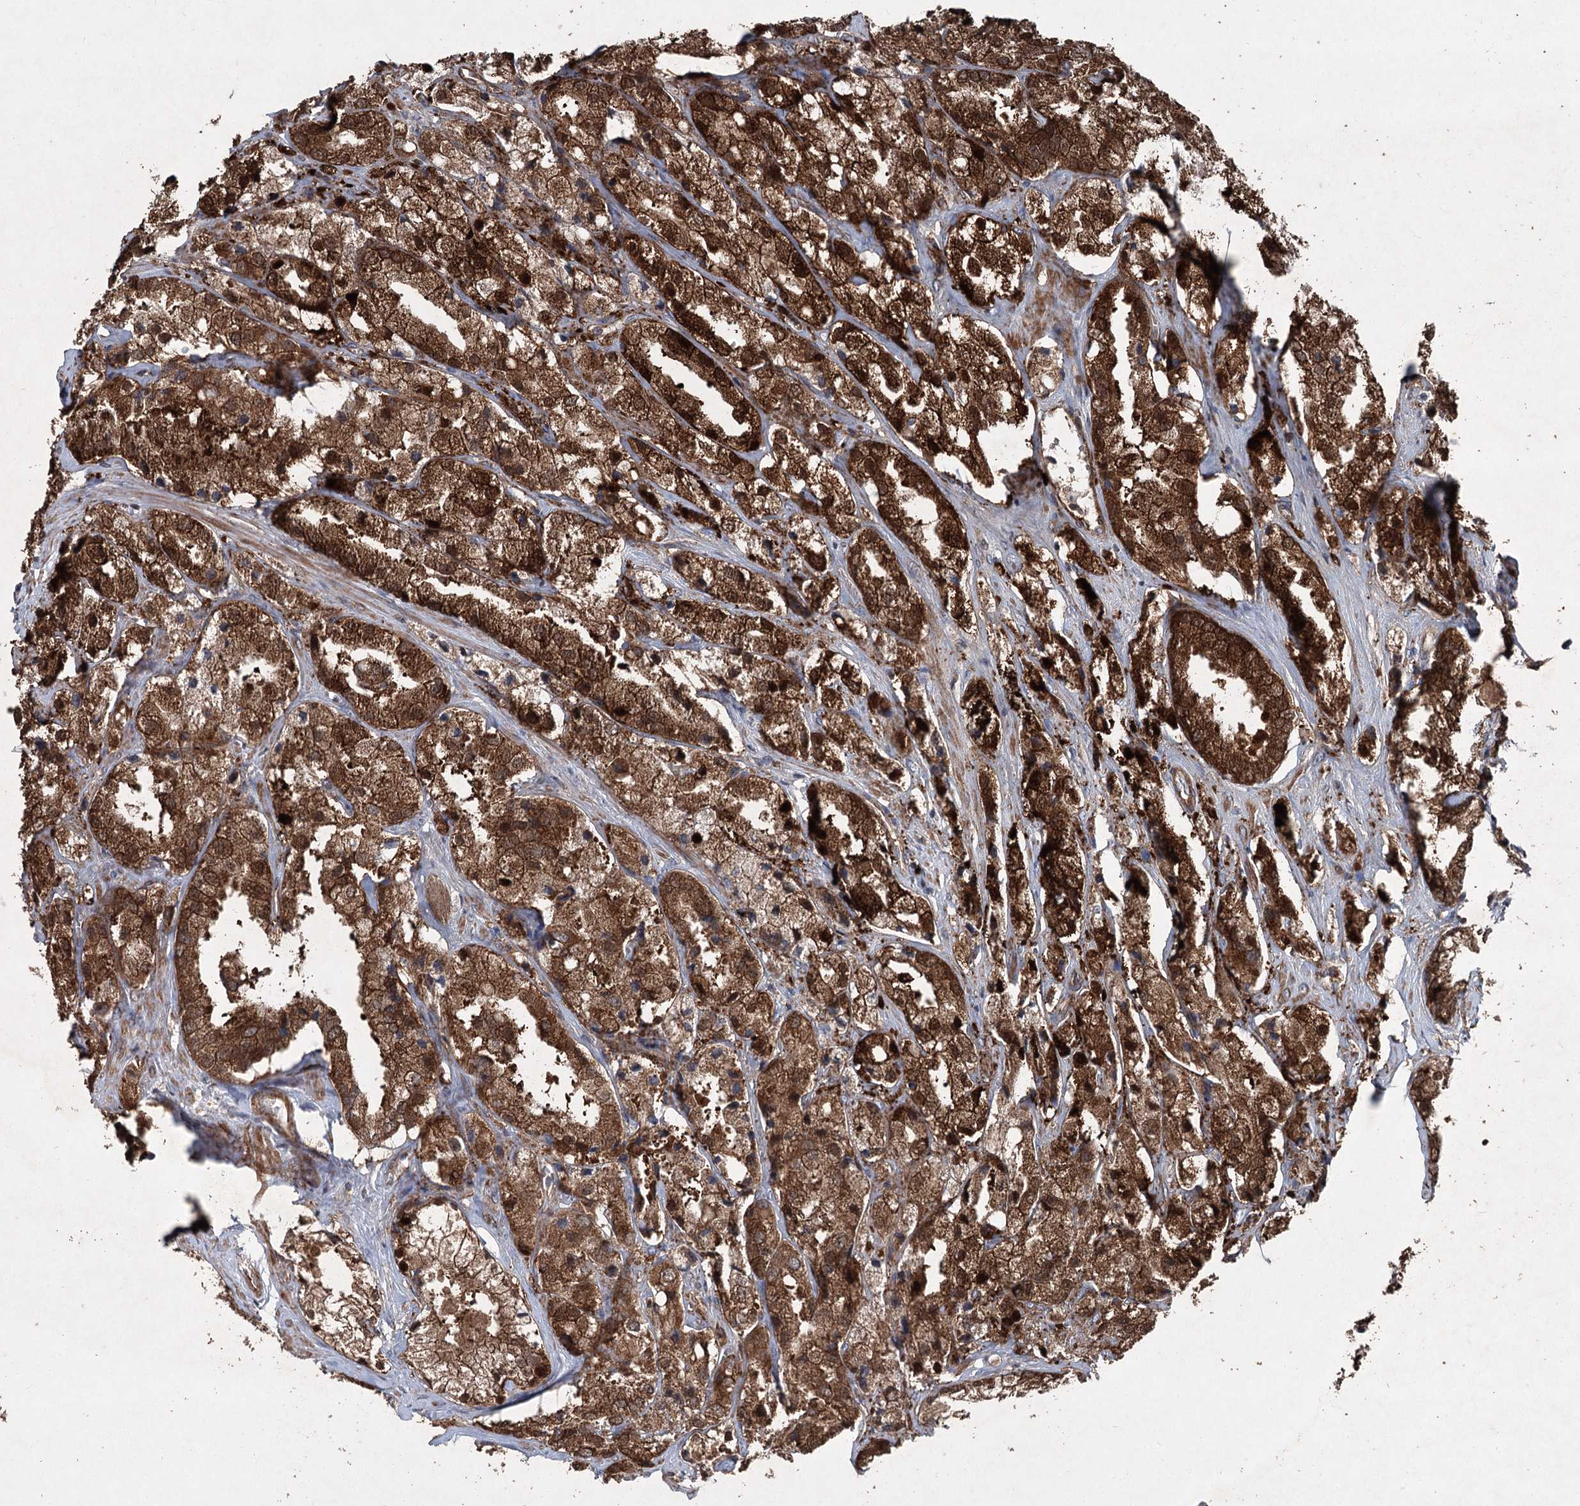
{"staining": {"intensity": "strong", "quantity": ">75%", "location": "cytoplasmic/membranous"}, "tissue": "prostate cancer", "cell_type": "Tumor cells", "image_type": "cancer", "snomed": [{"axis": "morphology", "description": "Adenocarcinoma, High grade"}, {"axis": "topography", "description": "Prostate"}], "caption": "Prostate adenocarcinoma (high-grade) stained with a brown dye reveals strong cytoplasmic/membranous positive staining in approximately >75% of tumor cells.", "gene": "SERINC5", "patient": {"sex": "male", "age": 66}}